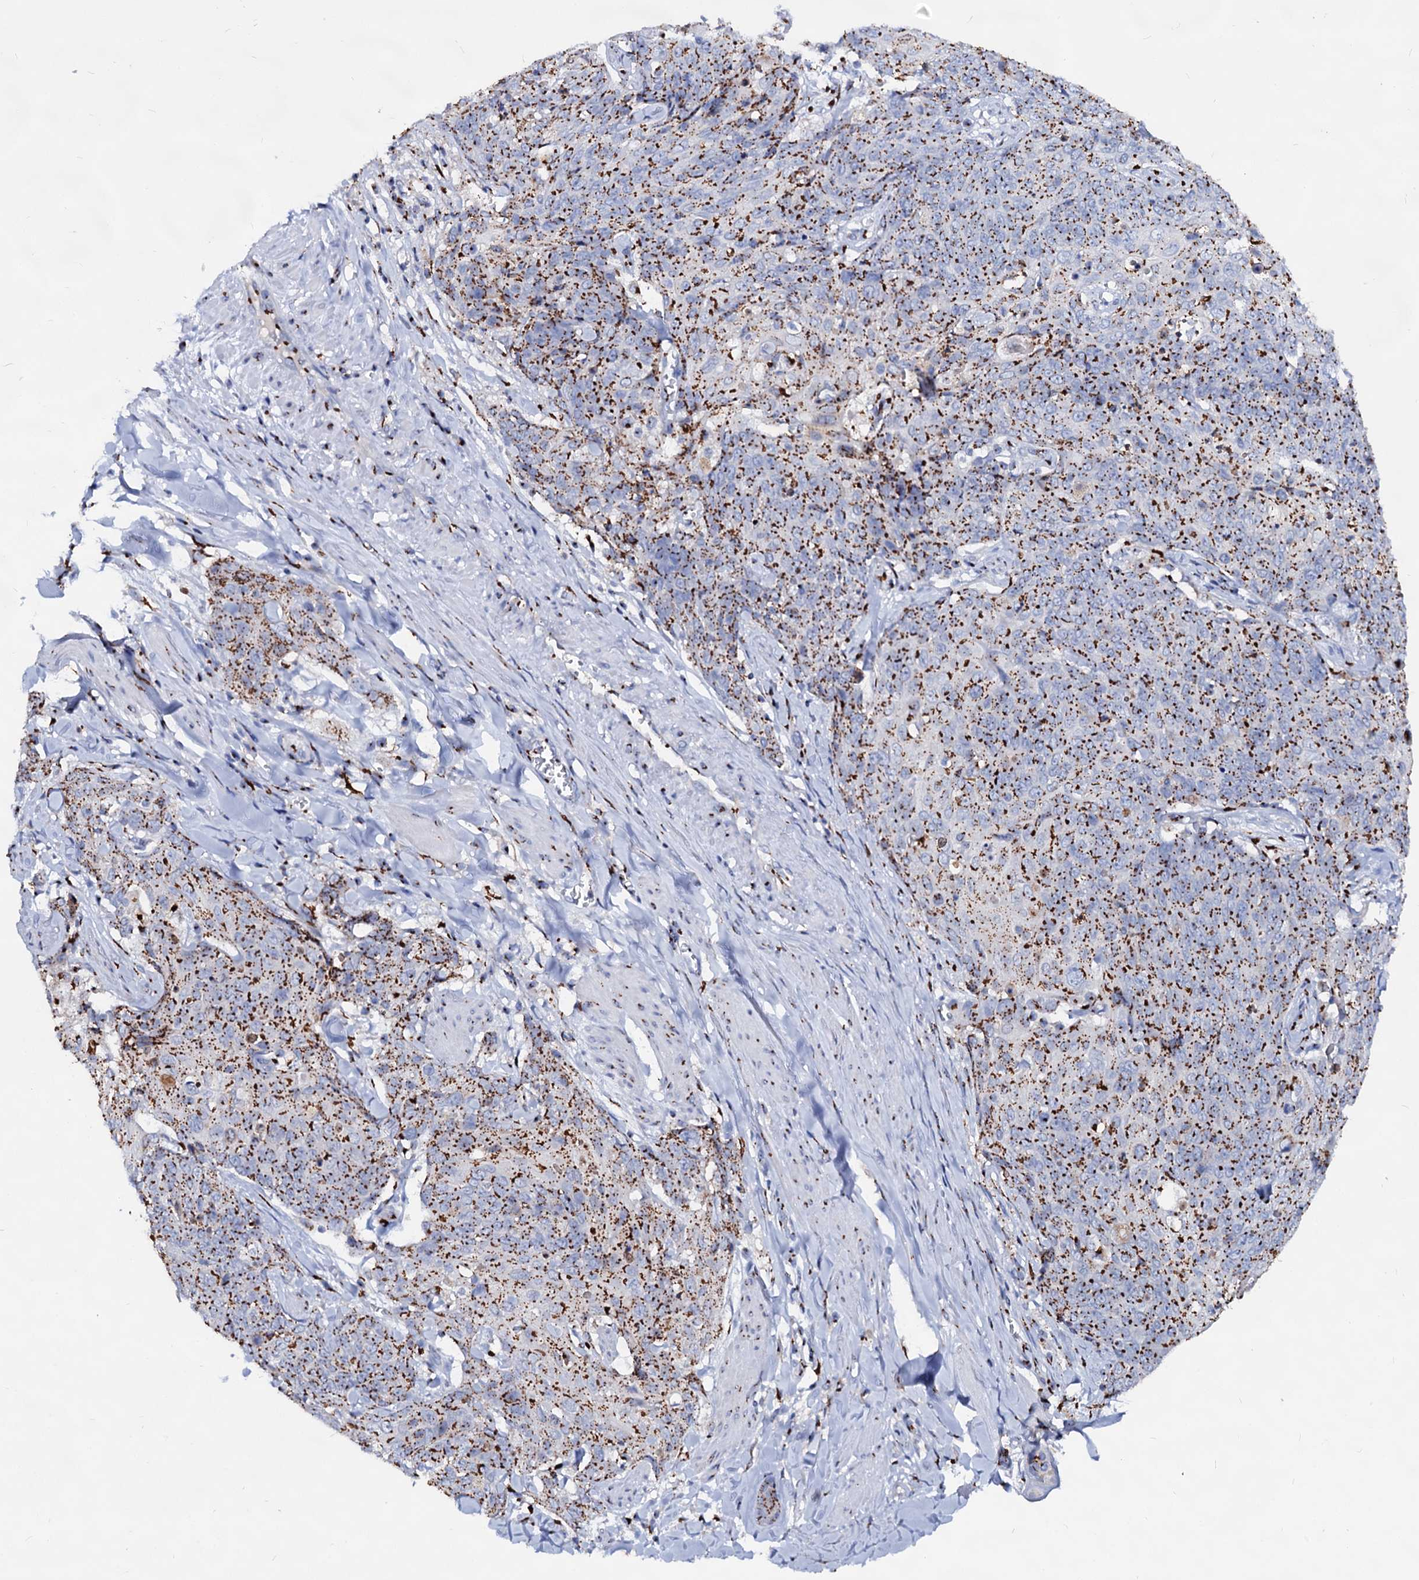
{"staining": {"intensity": "strong", "quantity": ">75%", "location": "cytoplasmic/membranous"}, "tissue": "skin cancer", "cell_type": "Tumor cells", "image_type": "cancer", "snomed": [{"axis": "morphology", "description": "Squamous cell carcinoma, NOS"}, {"axis": "topography", "description": "Skin"}, {"axis": "topography", "description": "Vulva"}], "caption": "Strong cytoplasmic/membranous expression for a protein is seen in about >75% of tumor cells of skin squamous cell carcinoma using immunohistochemistry.", "gene": "TM9SF3", "patient": {"sex": "female", "age": 85}}